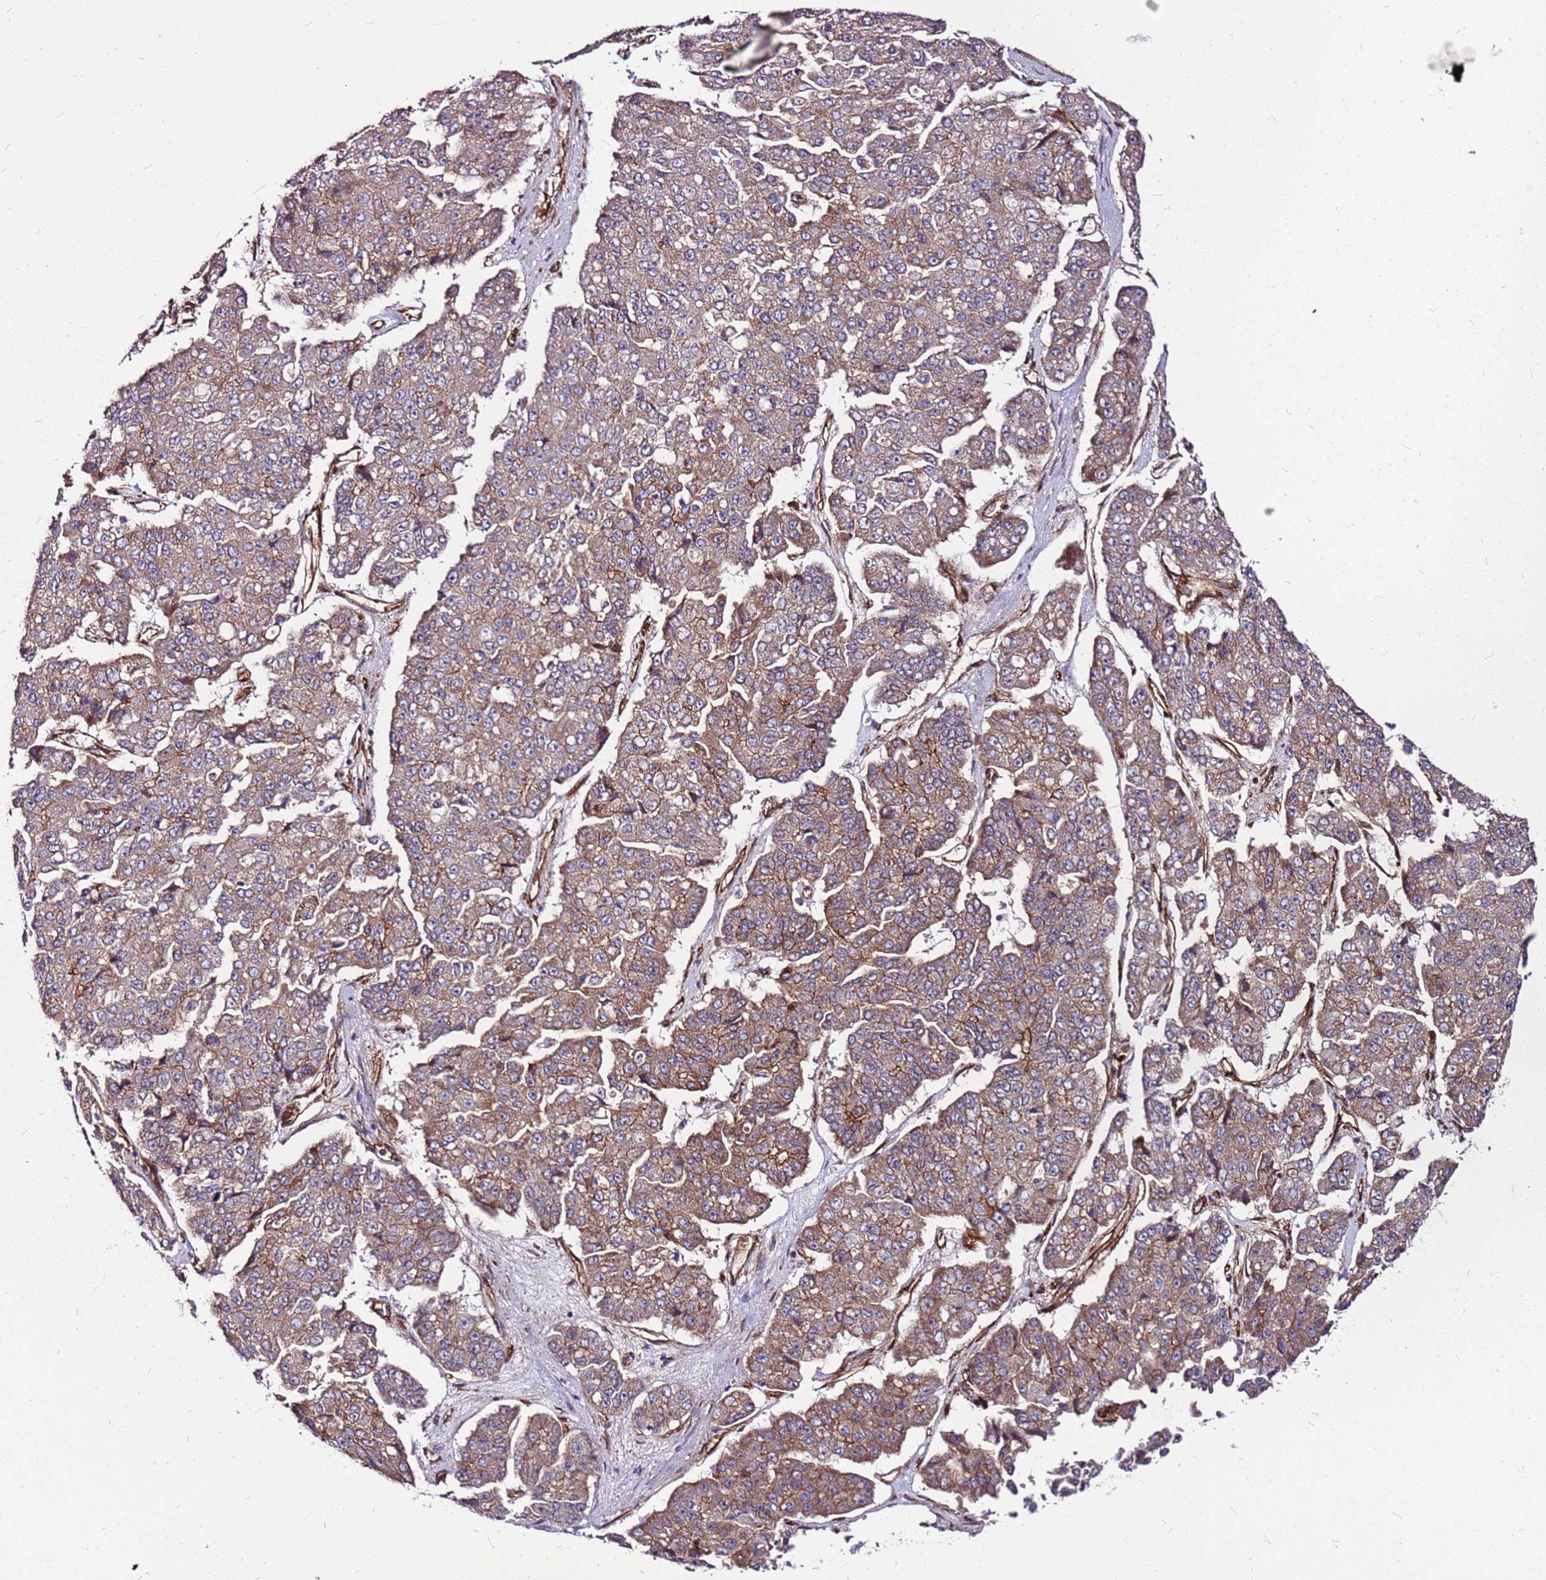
{"staining": {"intensity": "moderate", "quantity": ">75%", "location": "cytoplasmic/membranous"}, "tissue": "pancreatic cancer", "cell_type": "Tumor cells", "image_type": "cancer", "snomed": [{"axis": "morphology", "description": "Adenocarcinoma, NOS"}, {"axis": "topography", "description": "Pancreas"}], "caption": "The histopathology image shows immunohistochemical staining of pancreatic adenocarcinoma. There is moderate cytoplasmic/membranous staining is appreciated in approximately >75% of tumor cells.", "gene": "TOPAZ1", "patient": {"sex": "male", "age": 50}}